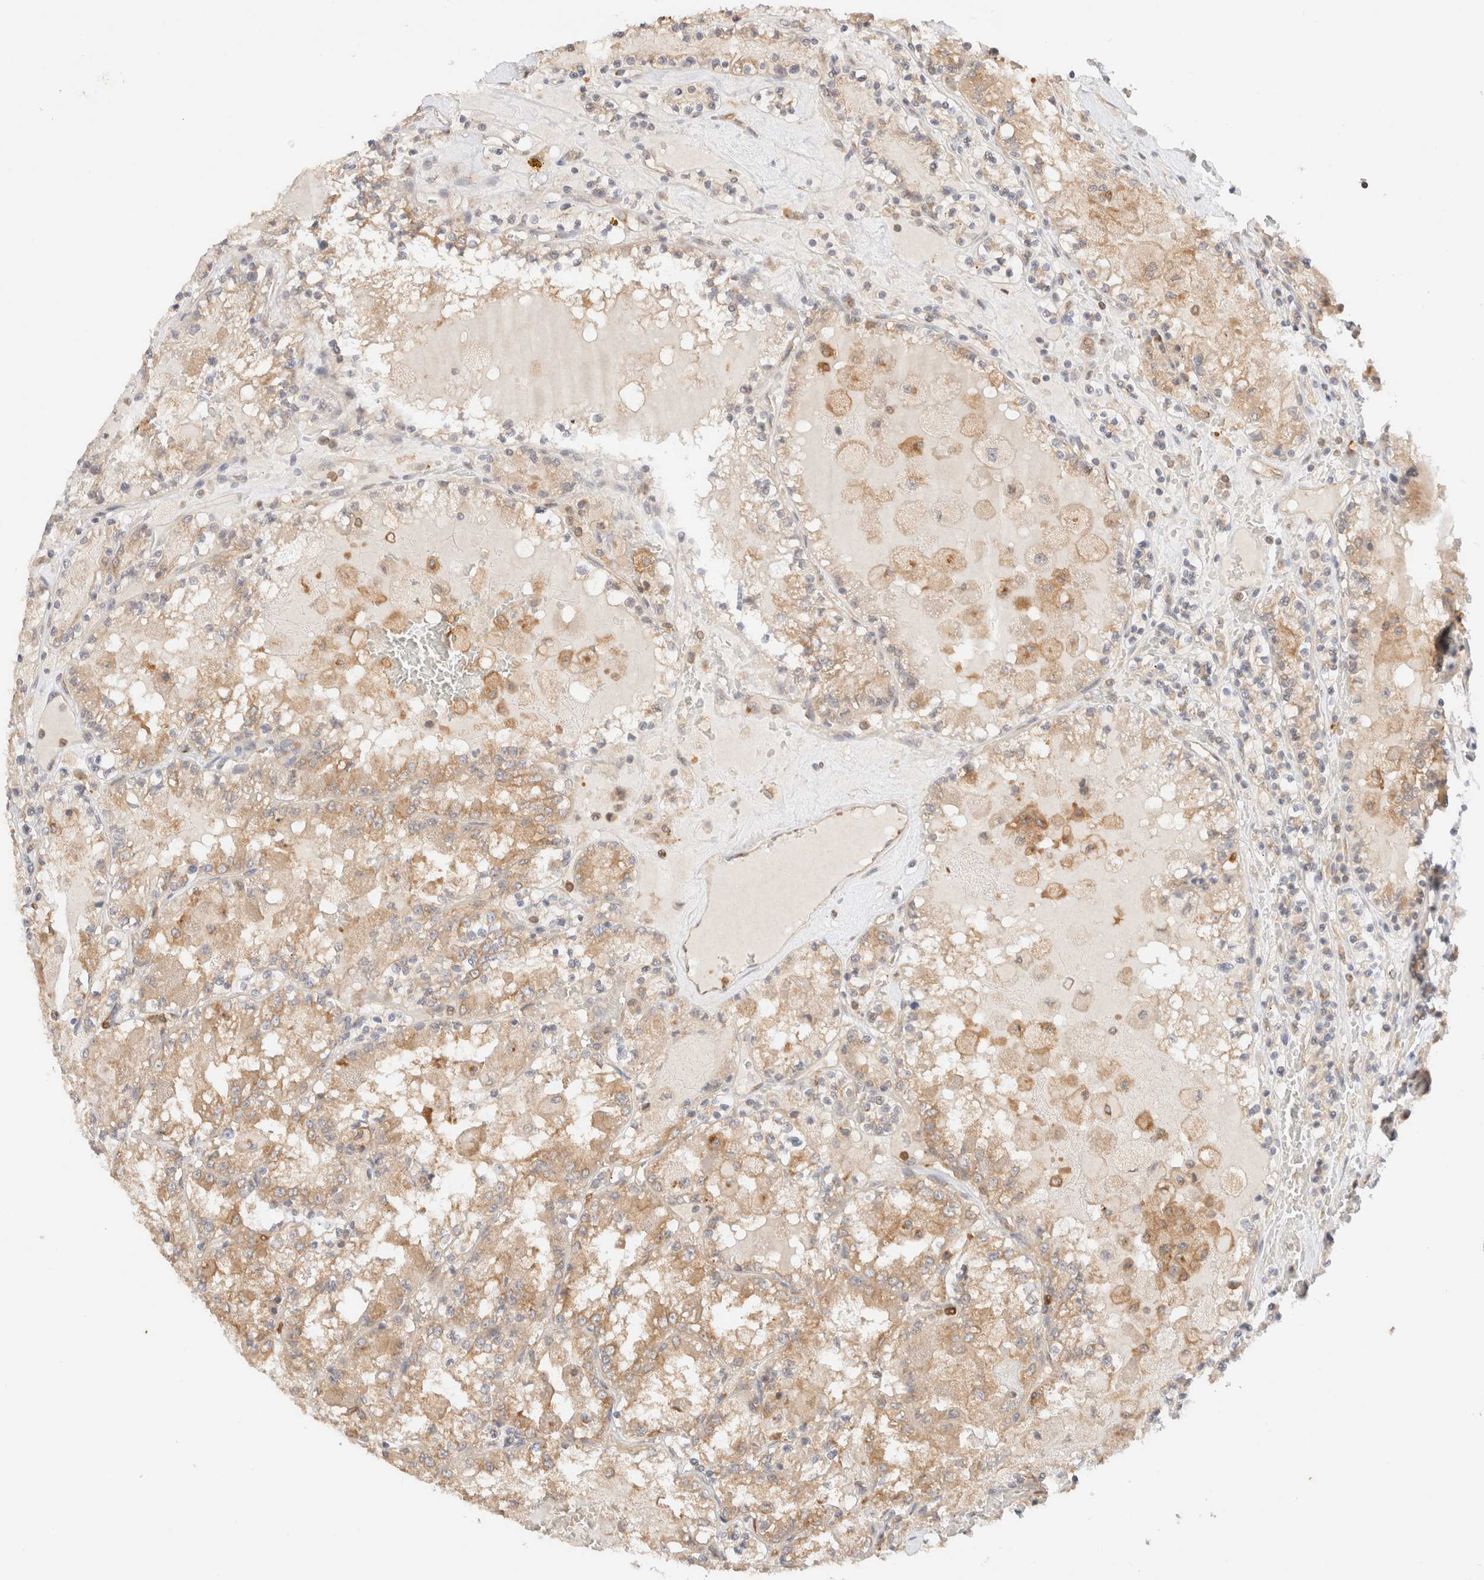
{"staining": {"intensity": "moderate", "quantity": ">75%", "location": "cytoplasmic/membranous"}, "tissue": "renal cancer", "cell_type": "Tumor cells", "image_type": "cancer", "snomed": [{"axis": "morphology", "description": "Adenocarcinoma, NOS"}, {"axis": "topography", "description": "Kidney"}], "caption": "Tumor cells display medium levels of moderate cytoplasmic/membranous expression in about >75% of cells in adenocarcinoma (renal). (Brightfield microscopy of DAB IHC at high magnification).", "gene": "RABEP1", "patient": {"sex": "female", "age": 56}}